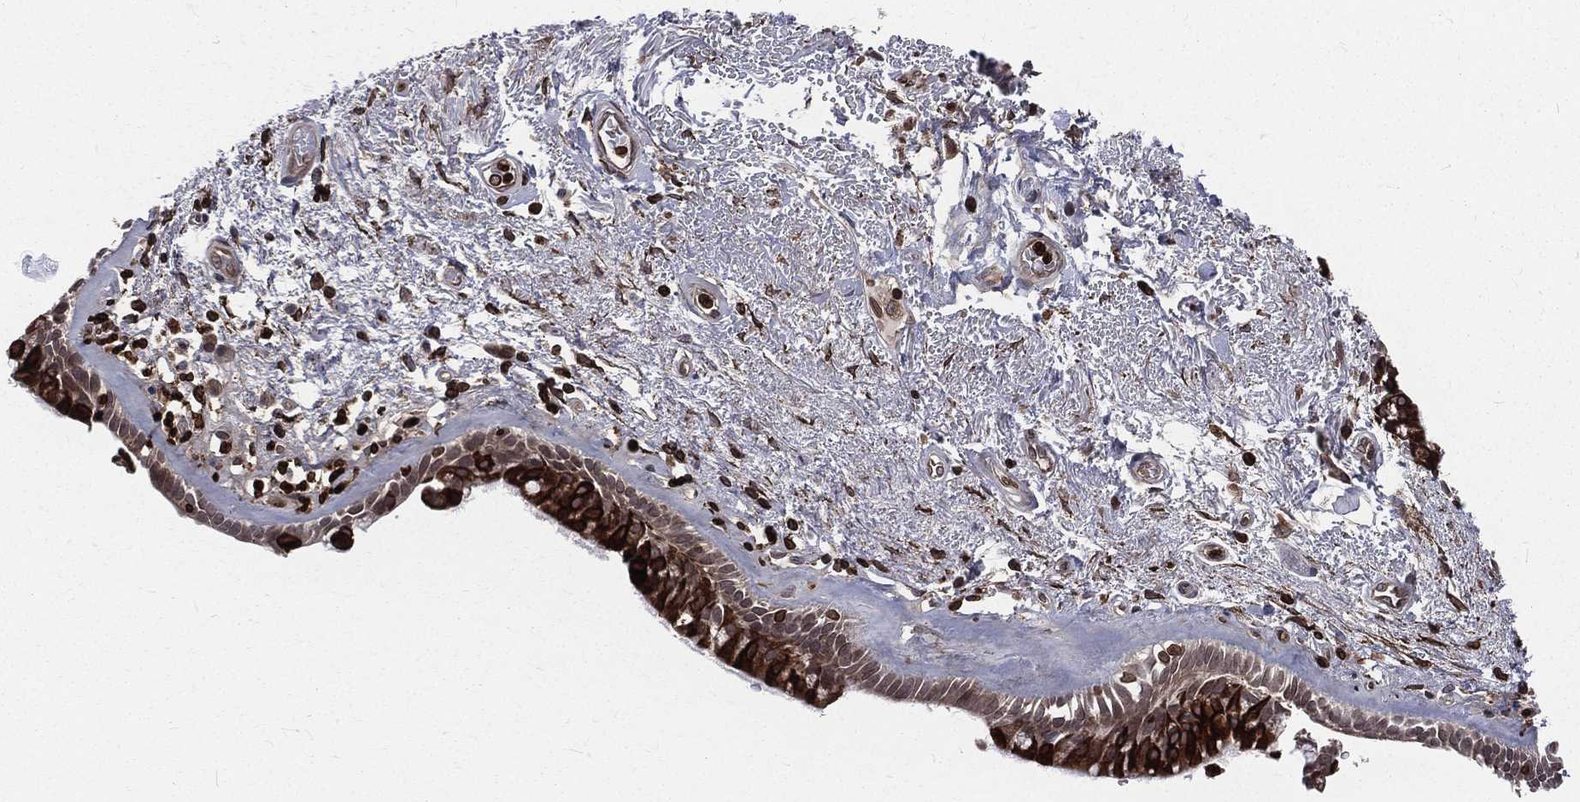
{"staining": {"intensity": "strong", "quantity": "25%-75%", "location": "cytoplasmic/membranous"}, "tissue": "bronchus", "cell_type": "Respiratory epithelial cells", "image_type": "normal", "snomed": [{"axis": "morphology", "description": "Normal tissue, NOS"}, {"axis": "topography", "description": "Bronchus"}], "caption": "IHC image of normal human bronchus stained for a protein (brown), which displays high levels of strong cytoplasmic/membranous expression in approximately 25%-75% of respiratory epithelial cells.", "gene": "LBR", "patient": {"sex": "male", "age": 82}}